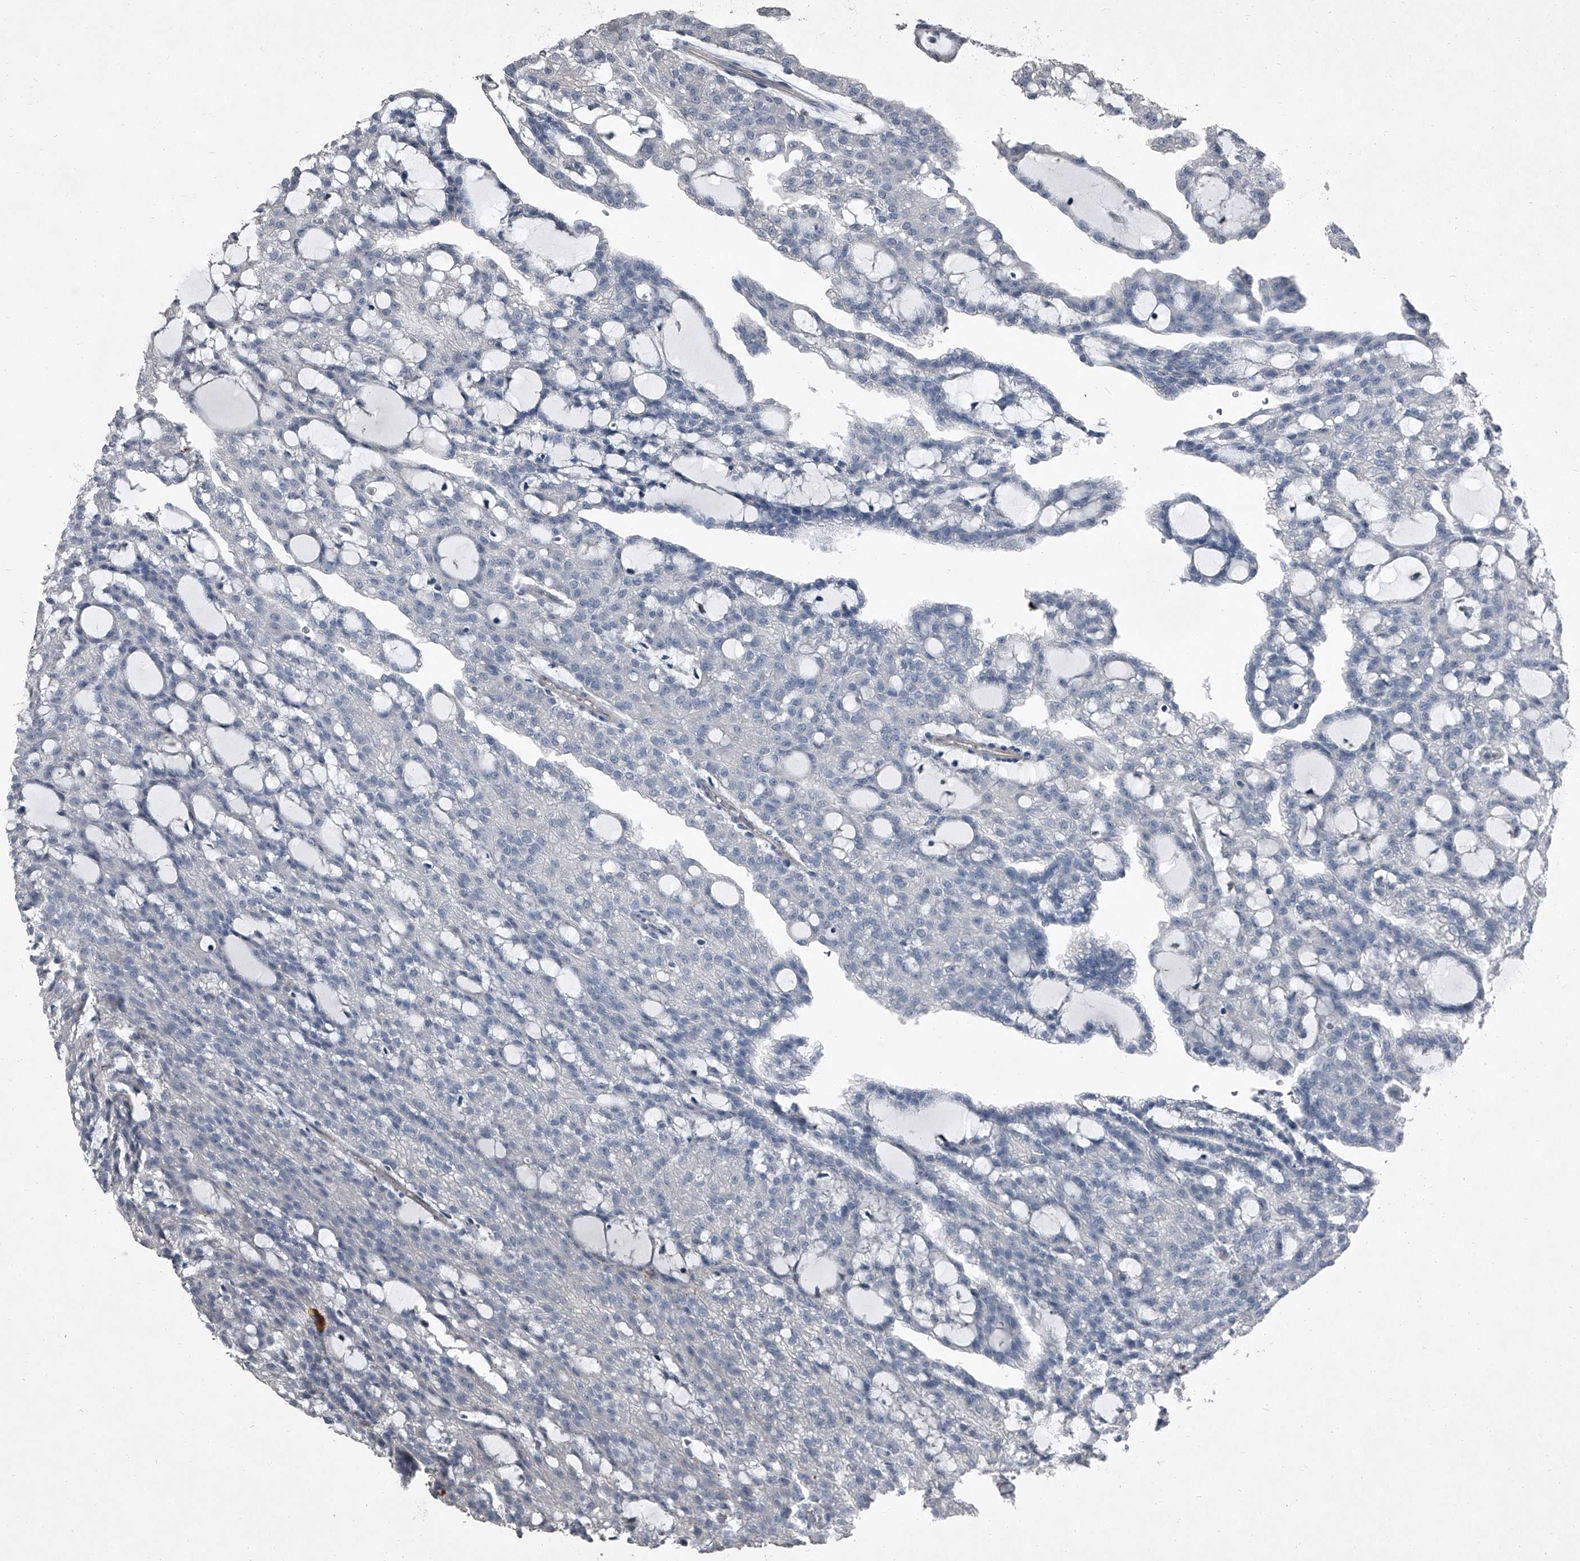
{"staining": {"intensity": "negative", "quantity": "none", "location": "none"}, "tissue": "renal cancer", "cell_type": "Tumor cells", "image_type": "cancer", "snomed": [{"axis": "morphology", "description": "Adenocarcinoma, NOS"}, {"axis": "topography", "description": "Kidney"}], "caption": "Image shows no significant protein staining in tumor cells of renal adenocarcinoma.", "gene": "HEPHL1", "patient": {"sex": "male", "age": 63}}